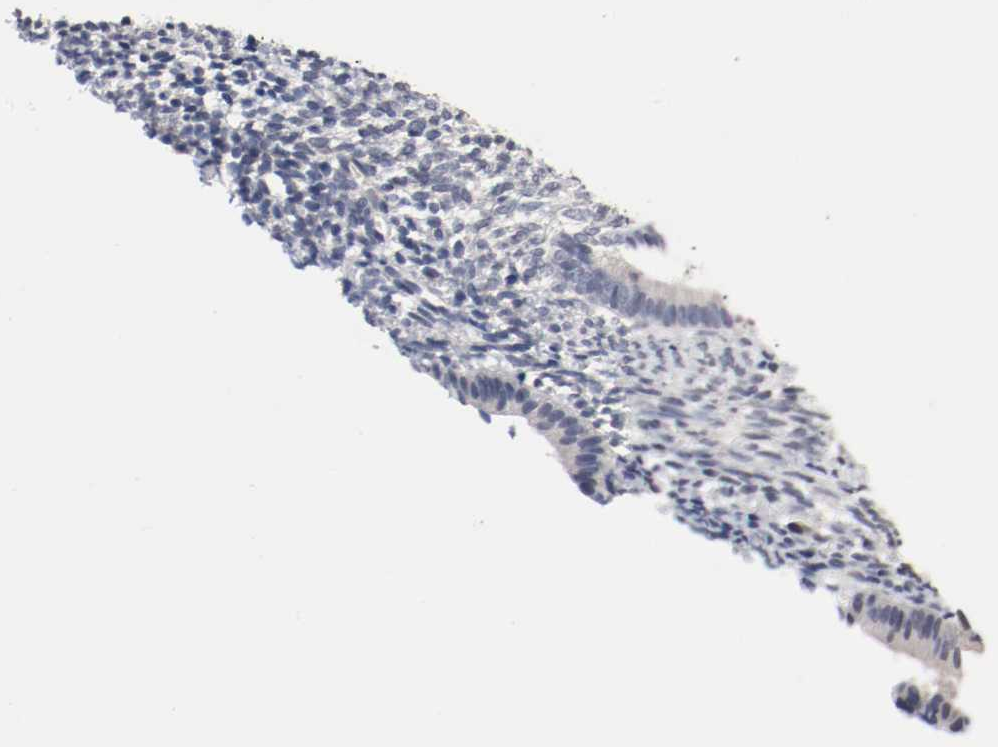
{"staining": {"intensity": "negative", "quantity": "none", "location": "none"}, "tissue": "endometrium", "cell_type": "Cells in endometrial stroma", "image_type": "normal", "snomed": [{"axis": "morphology", "description": "Normal tissue, NOS"}, {"axis": "topography", "description": "Endometrium"}], "caption": "High power microscopy histopathology image of an immunohistochemistry micrograph of unremarkable endometrium, revealing no significant positivity in cells in endometrial stroma. Brightfield microscopy of immunohistochemistry (IHC) stained with DAB (3,3'-diaminobenzidine) (brown) and hematoxylin (blue), captured at high magnification.", "gene": "FOSL2", "patient": {"sex": "female", "age": 57}}